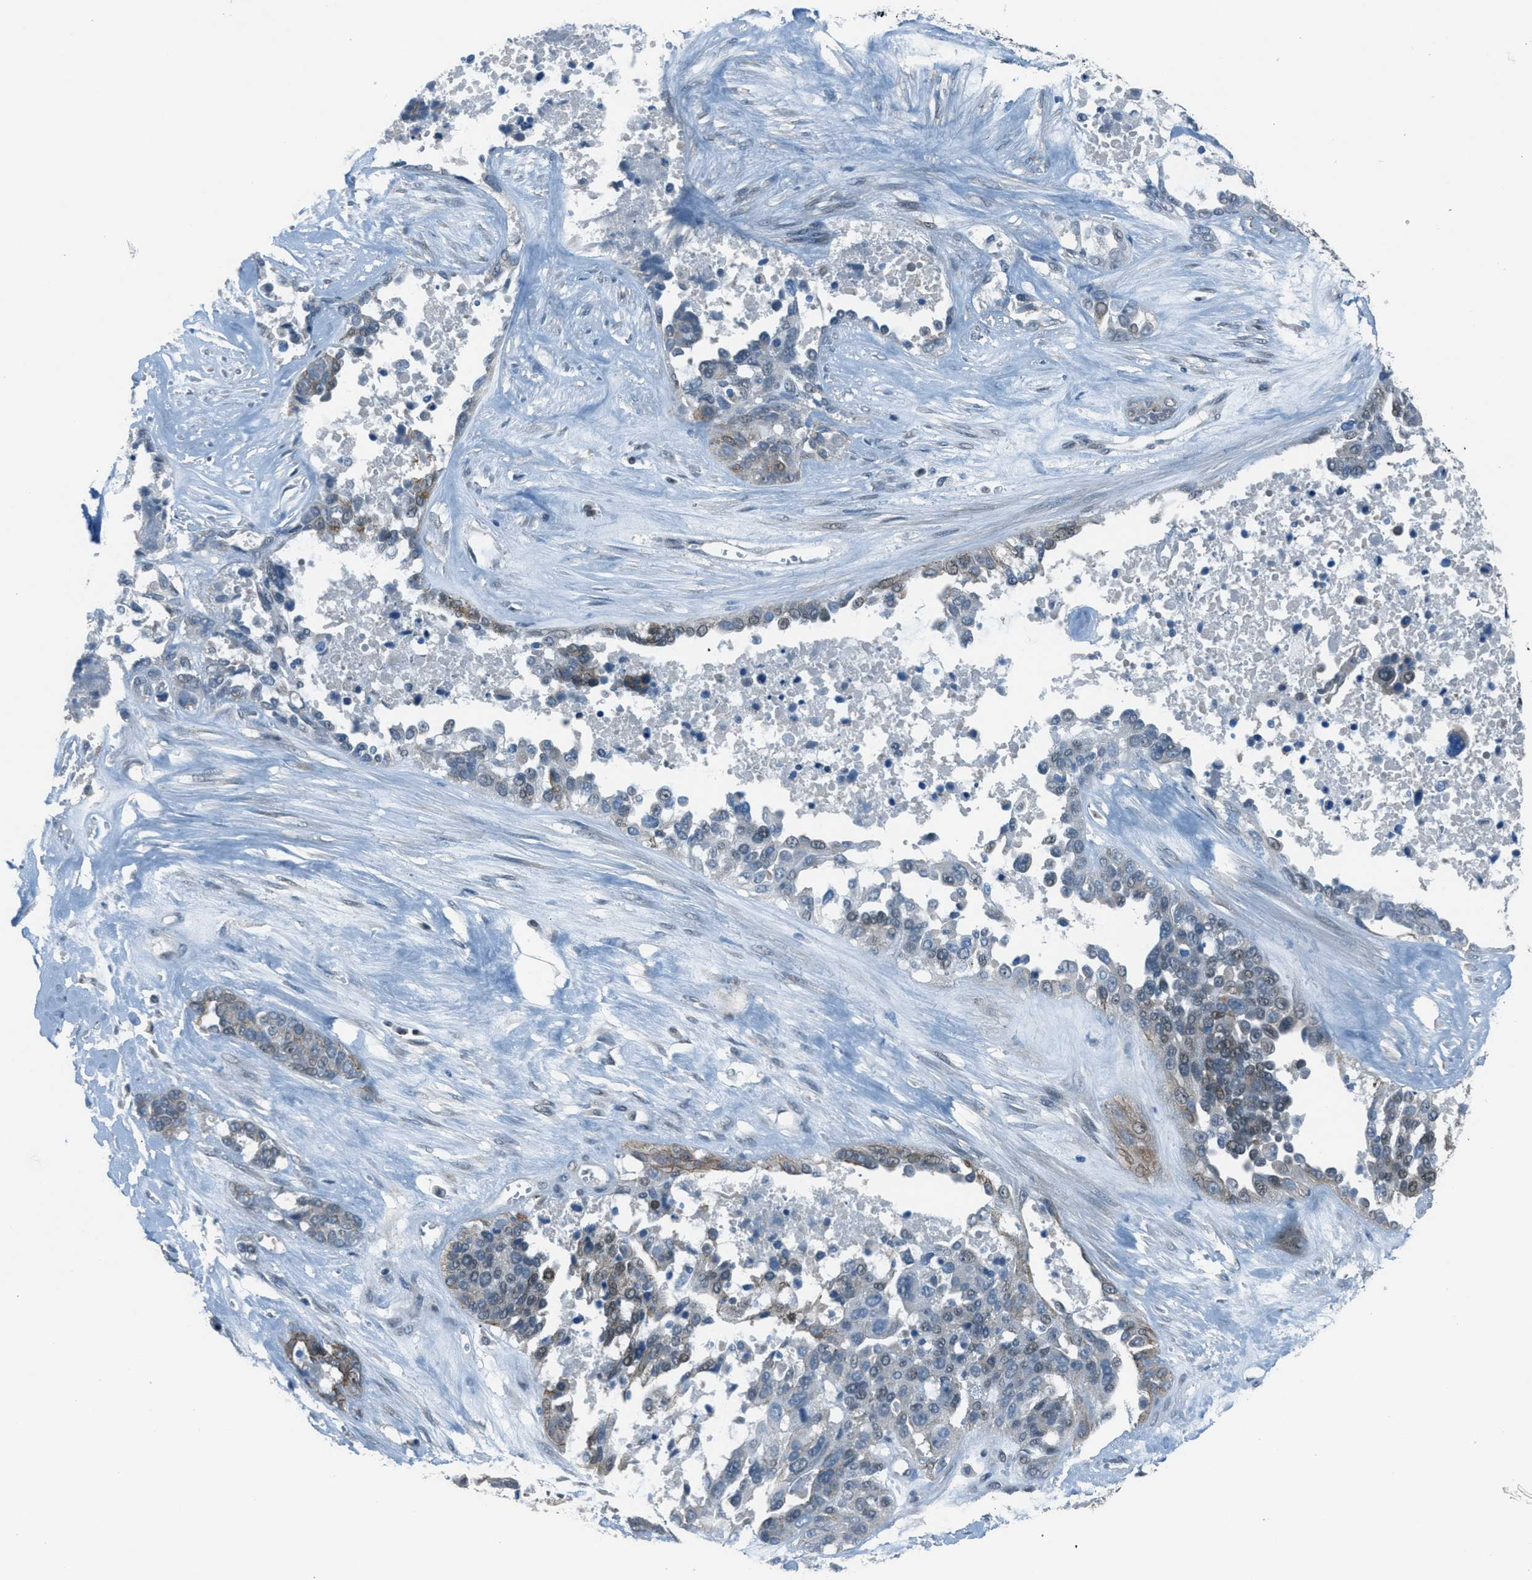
{"staining": {"intensity": "weak", "quantity": "<25%", "location": "cytoplasmic/membranous,nuclear"}, "tissue": "ovarian cancer", "cell_type": "Tumor cells", "image_type": "cancer", "snomed": [{"axis": "morphology", "description": "Cystadenocarcinoma, serous, NOS"}, {"axis": "topography", "description": "Ovary"}], "caption": "High magnification brightfield microscopy of serous cystadenocarcinoma (ovarian) stained with DAB (3,3'-diaminobenzidine) (brown) and counterstained with hematoxylin (blue): tumor cells show no significant expression. (Stains: DAB immunohistochemistry with hematoxylin counter stain, Microscopy: brightfield microscopy at high magnification).", "gene": "TCF3", "patient": {"sex": "female", "age": 44}}